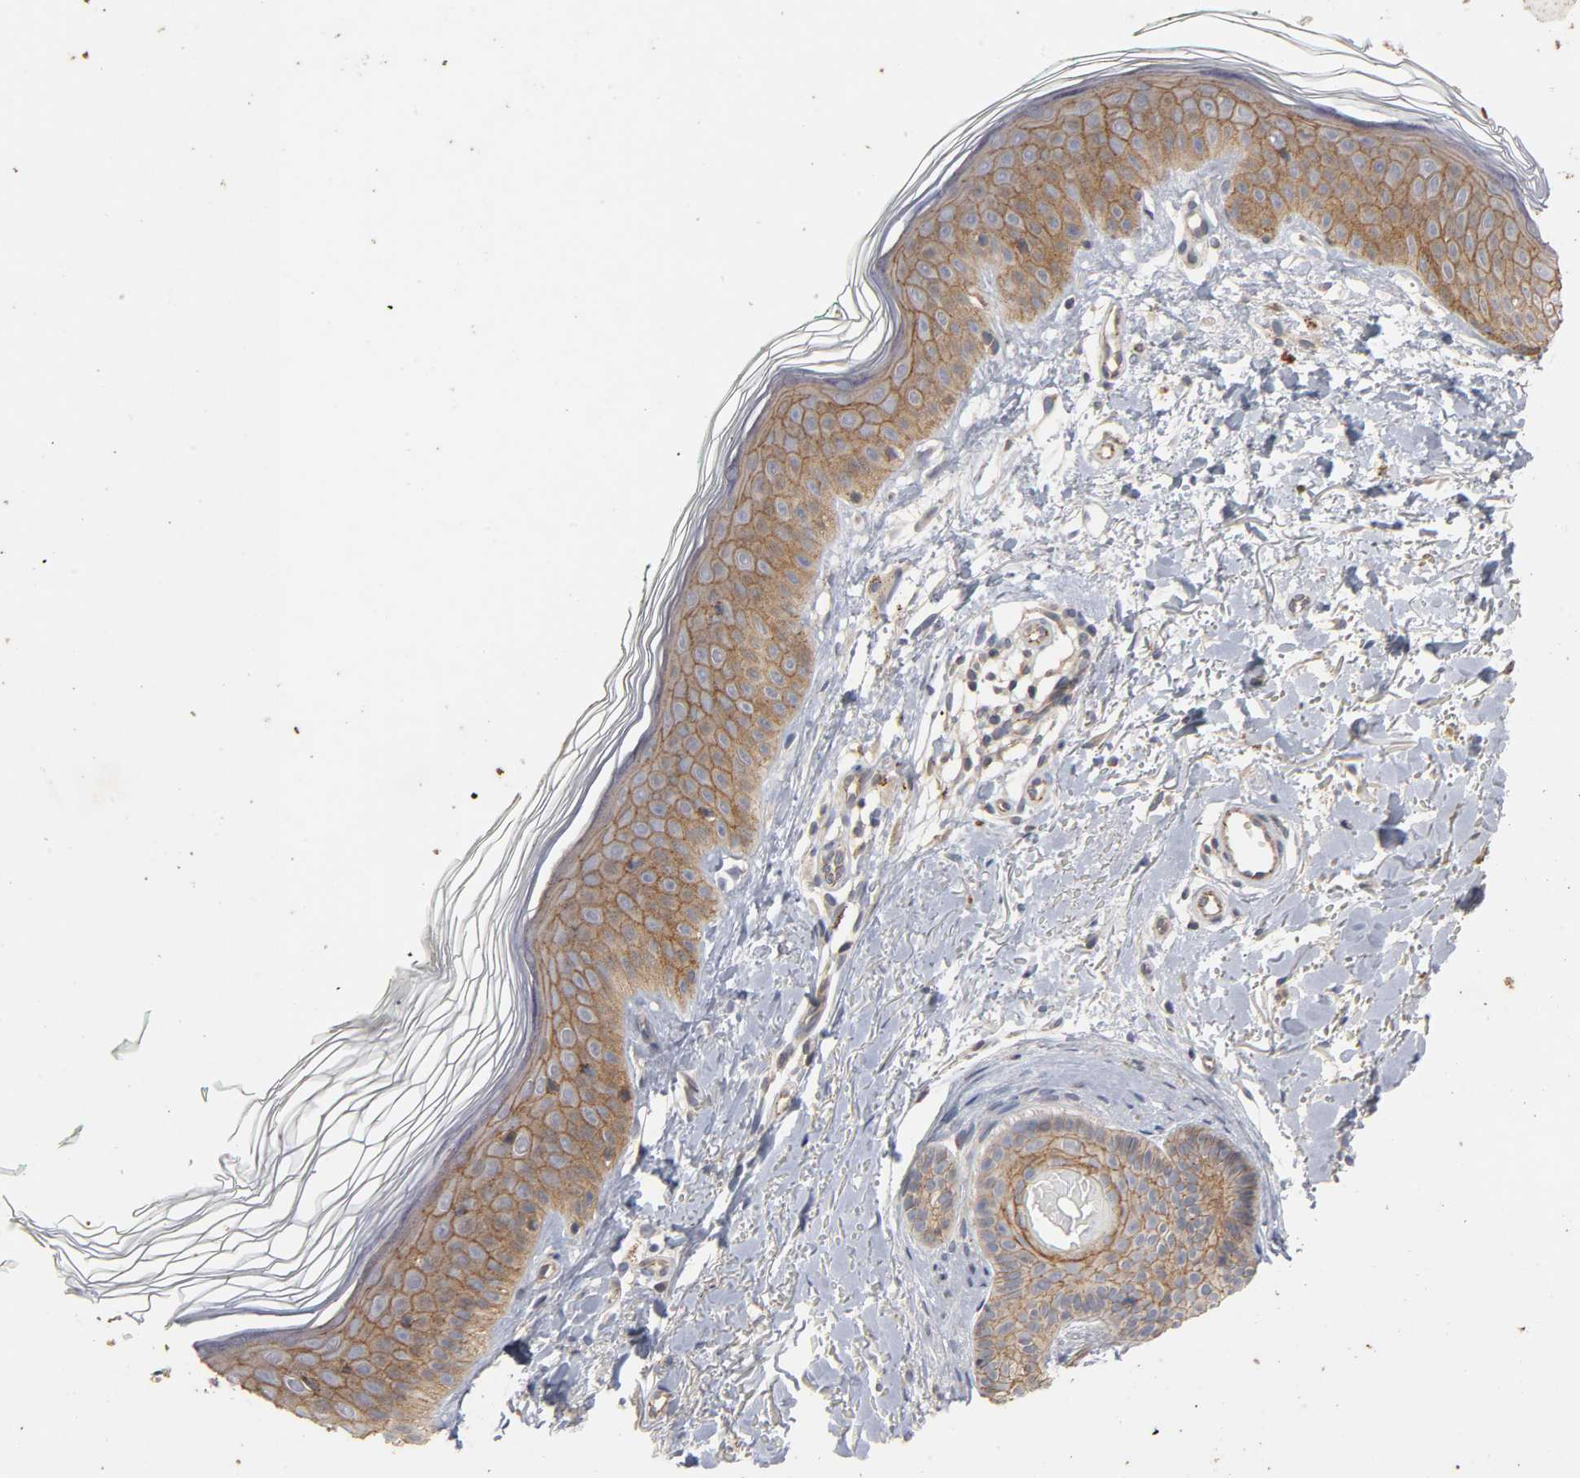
{"staining": {"intensity": "negative", "quantity": "none", "location": "none"}, "tissue": "skin", "cell_type": "Fibroblasts", "image_type": "normal", "snomed": [{"axis": "morphology", "description": "Normal tissue, NOS"}, {"axis": "topography", "description": "Skin"}], "caption": "Micrograph shows no protein staining in fibroblasts of unremarkable skin. Brightfield microscopy of IHC stained with DAB (3,3'-diaminobenzidine) (brown) and hematoxylin (blue), captured at high magnification.", "gene": "PDZD11", "patient": {"sex": "male", "age": 71}}